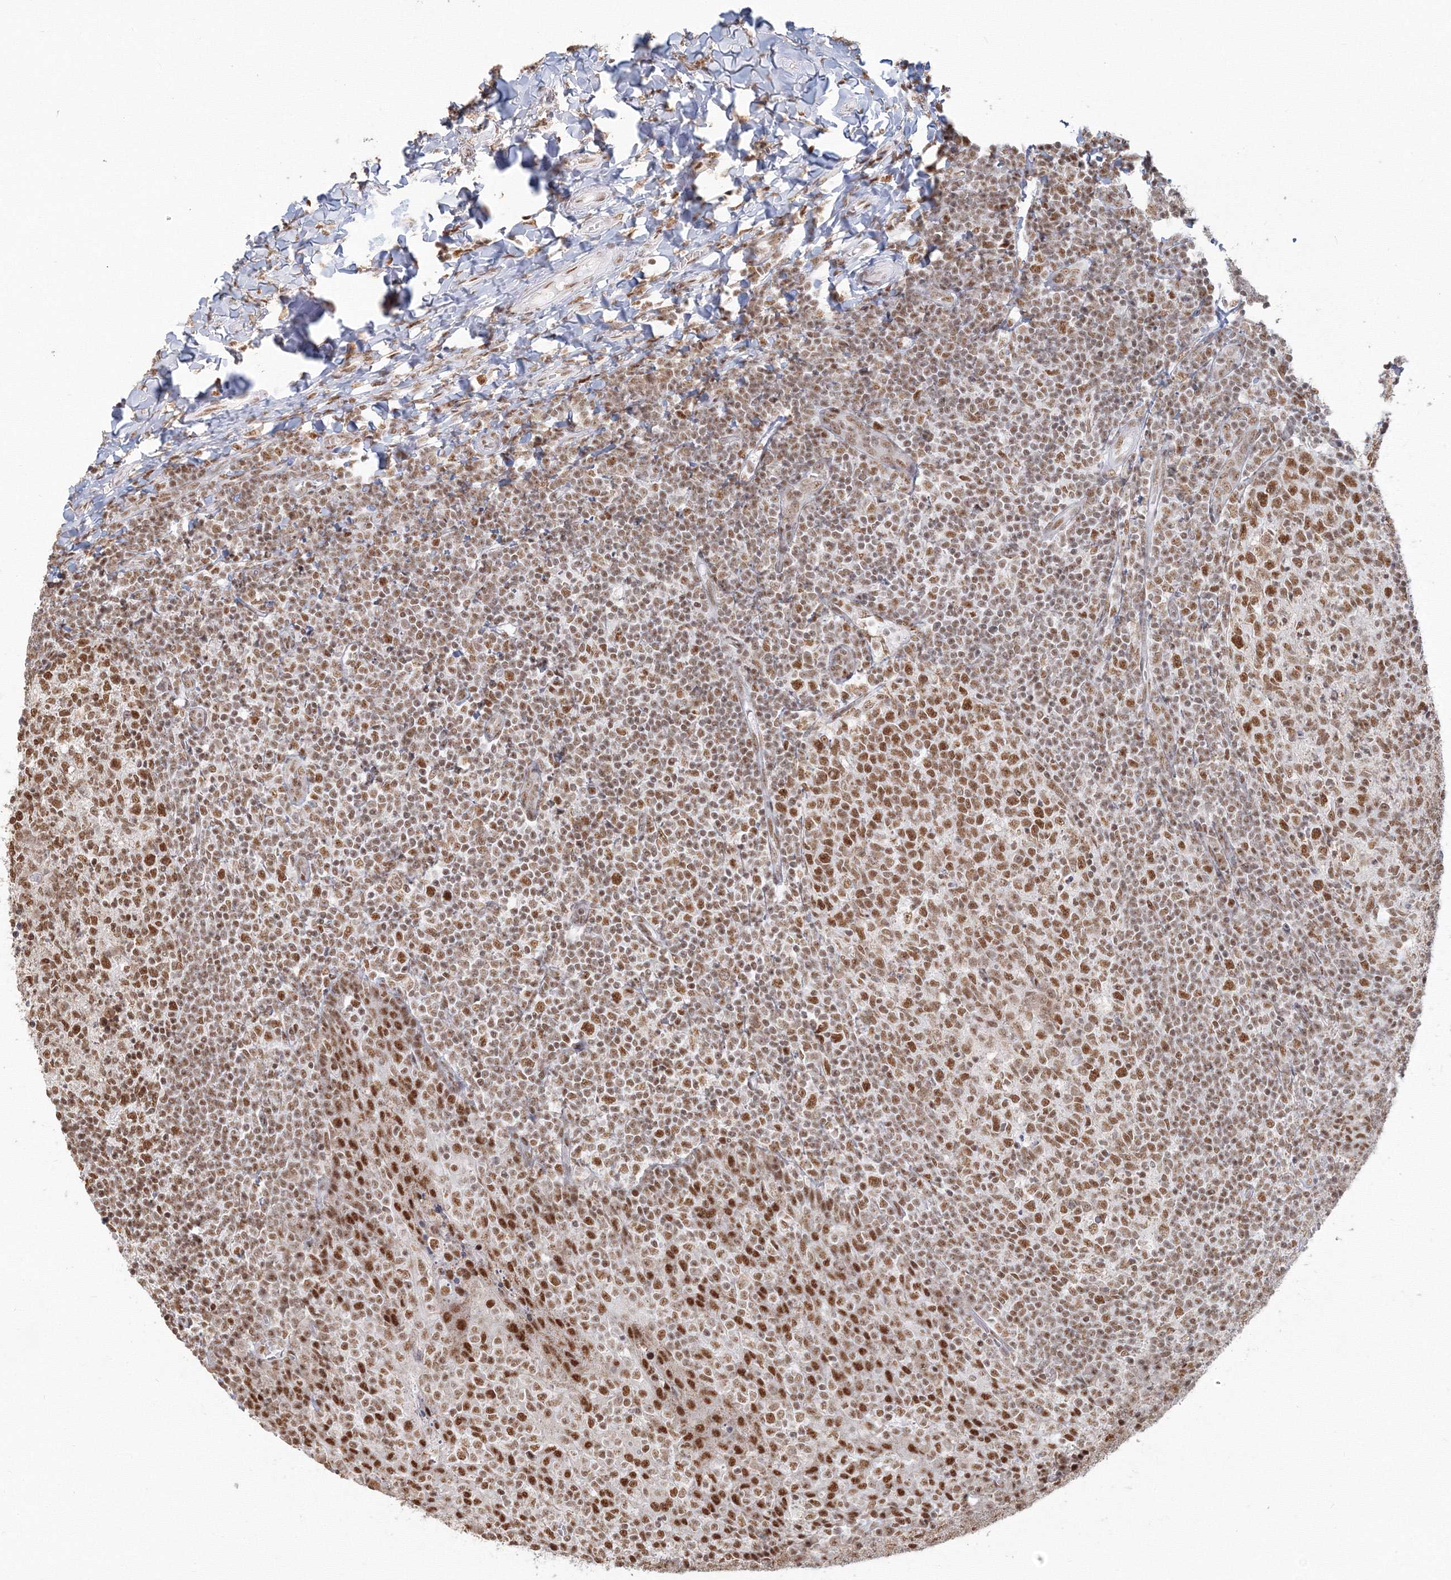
{"staining": {"intensity": "moderate", "quantity": ">75%", "location": "nuclear"}, "tissue": "tonsil", "cell_type": "Germinal center cells", "image_type": "normal", "snomed": [{"axis": "morphology", "description": "Normal tissue, NOS"}, {"axis": "topography", "description": "Tonsil"}], "caption": "Immunohistochemical staining of benign tonsil reveals medium levels of moderate nuclear staining in about >75% of germinal center cells. The staining was performed using DAB to visualize the protein expression in brown, while the nuclei were stained in blue with hematoxylin (Magnification: 20x).", "gene": "PPP4R2", "patient": {"sex": "female", "age": 19}}